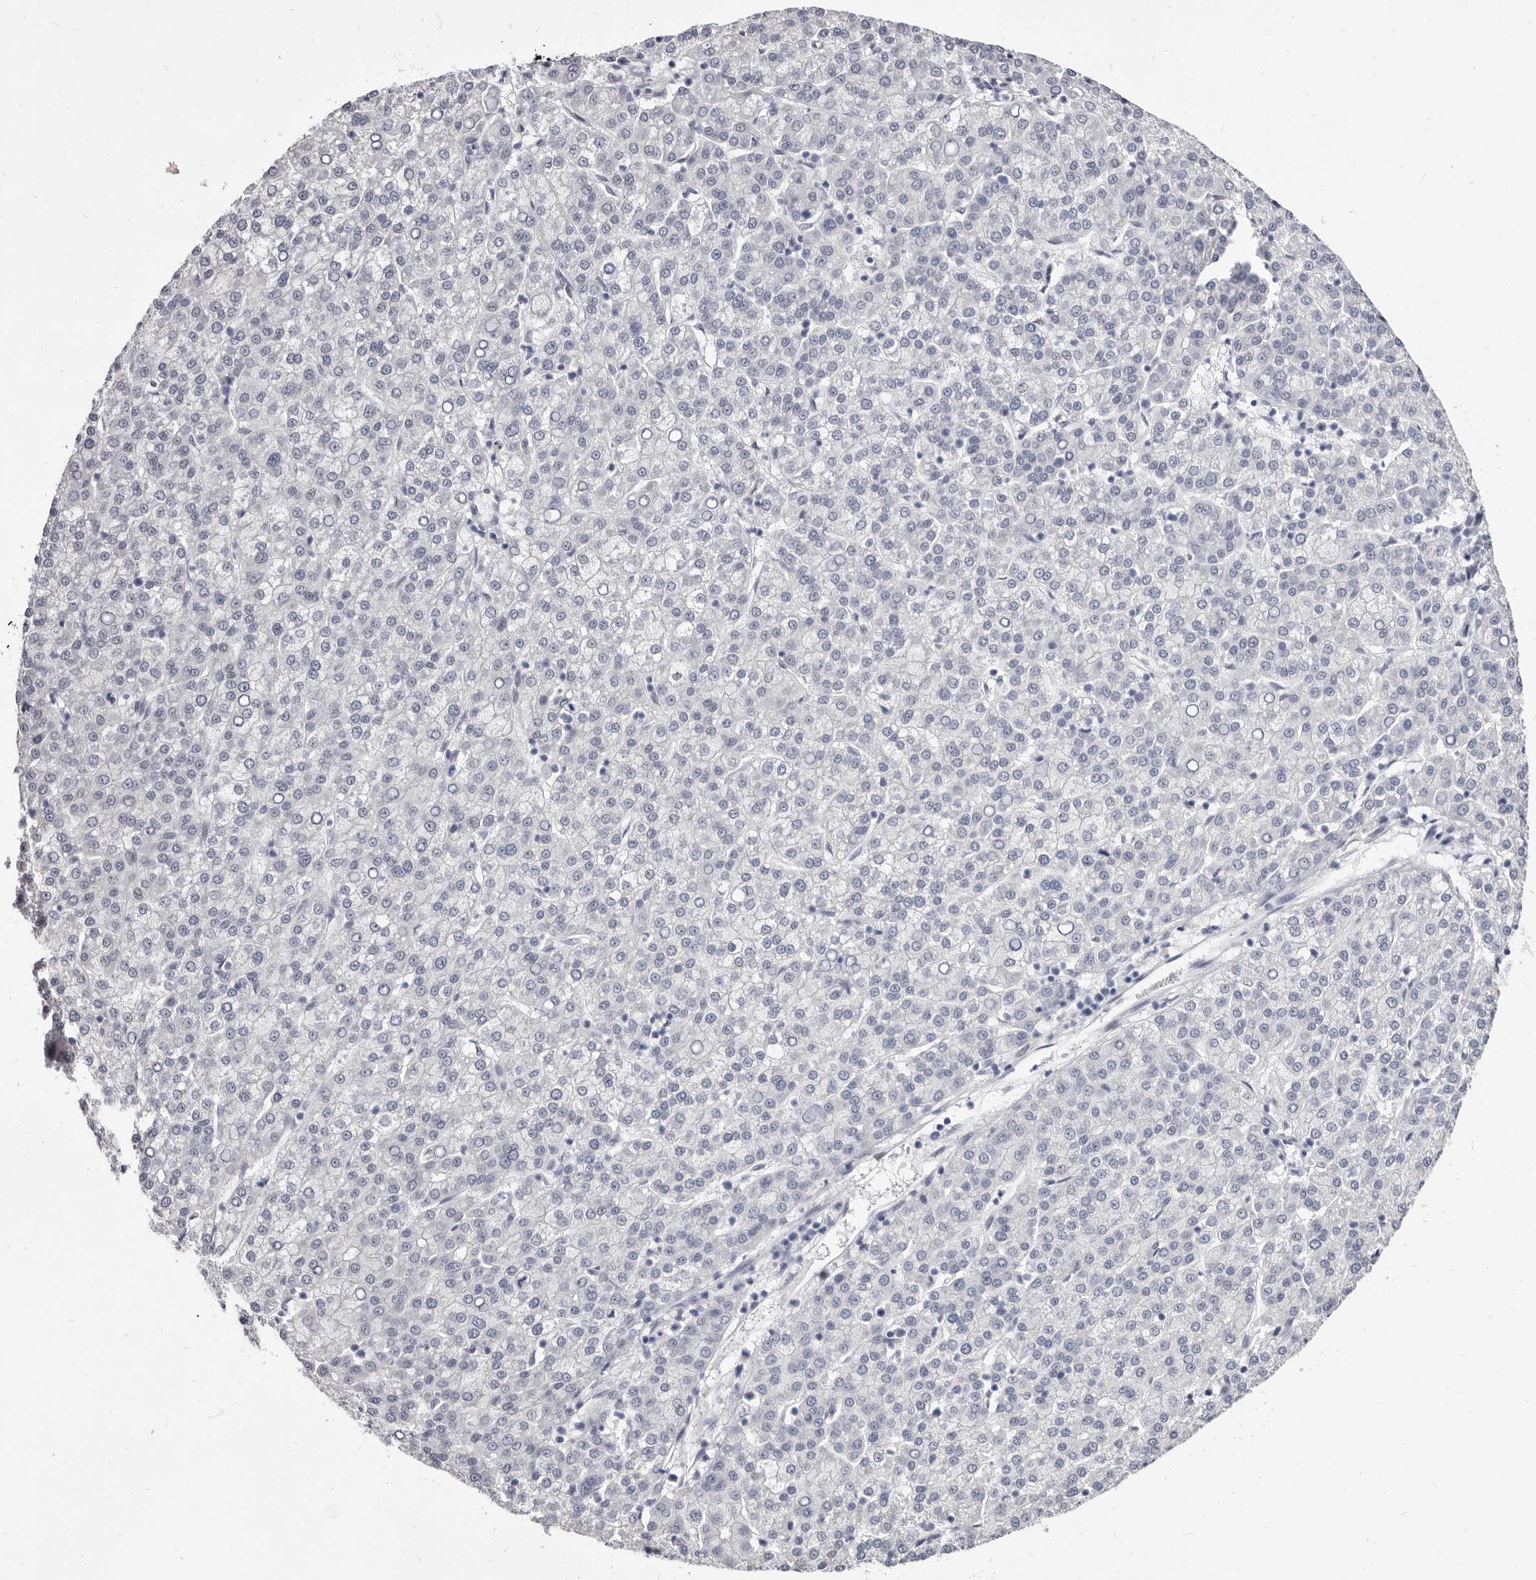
{"staining": {"intensity": "negative", "quantity": "none", "location": "none"}, "tissue": "liver cancer", "cell_type": "Tumor cells", "image_type": "cancer", "snomed": [{"axis": "morphology", "description": "Carcinoma, Hepatocellular, NOS"}, {"axis": "topography", "description": "Liver"}], "caption": "Immunohistochemical staining of liver cancer (hepatocellular carcinoma) reveals no significant expression in tumor cells. (DAB (3,3'-diaminobenzidine) immunohistochemistry visualized using brightfield microscopy, high magnification).", "gene": "ZNF326", "patient": {"sex": "female", "age": 58}}